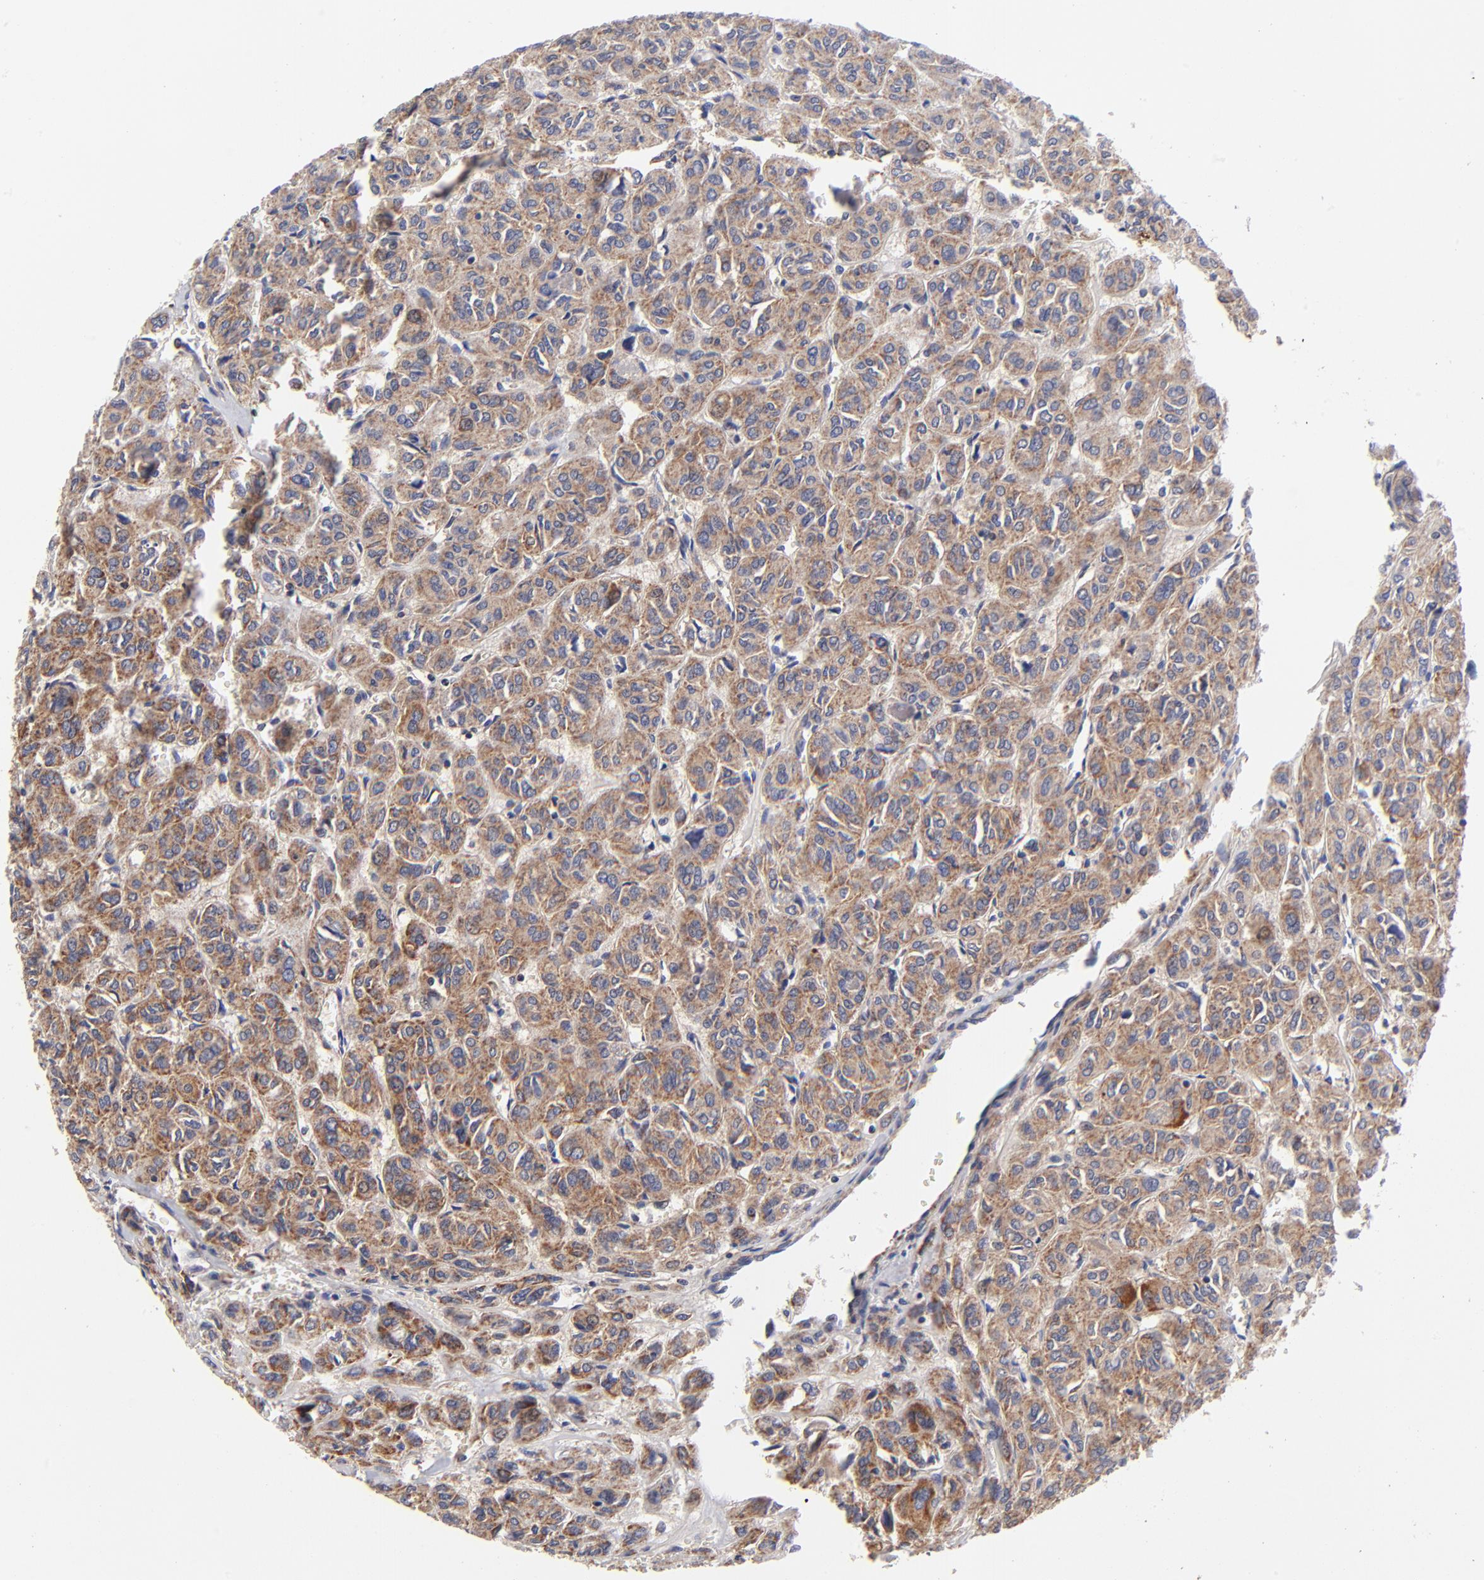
{"staining": {"intensity": "weak", "quantity": ">75%", "location": "cytoplasmic/membranous"}, "tissue": "thyroid cancer", "cell_type": "Tumor cells", "image_type": "cancer", "snomed": [{"axis": "morphology", "description": "Follicular adenoma carcinoma, NOS"}, {"axis": "topography", "description": "Thyroid gland"}], "caption": "This is an image of immunohistochemistry (IHC) staining of thyroid cancer (follicular adenoma carcinoma), which shows weak expression in the cytoplasmic/membranous of tumor cells.", "gene": "FBXL12", "patient": {"sex": "female", "age": 71}}